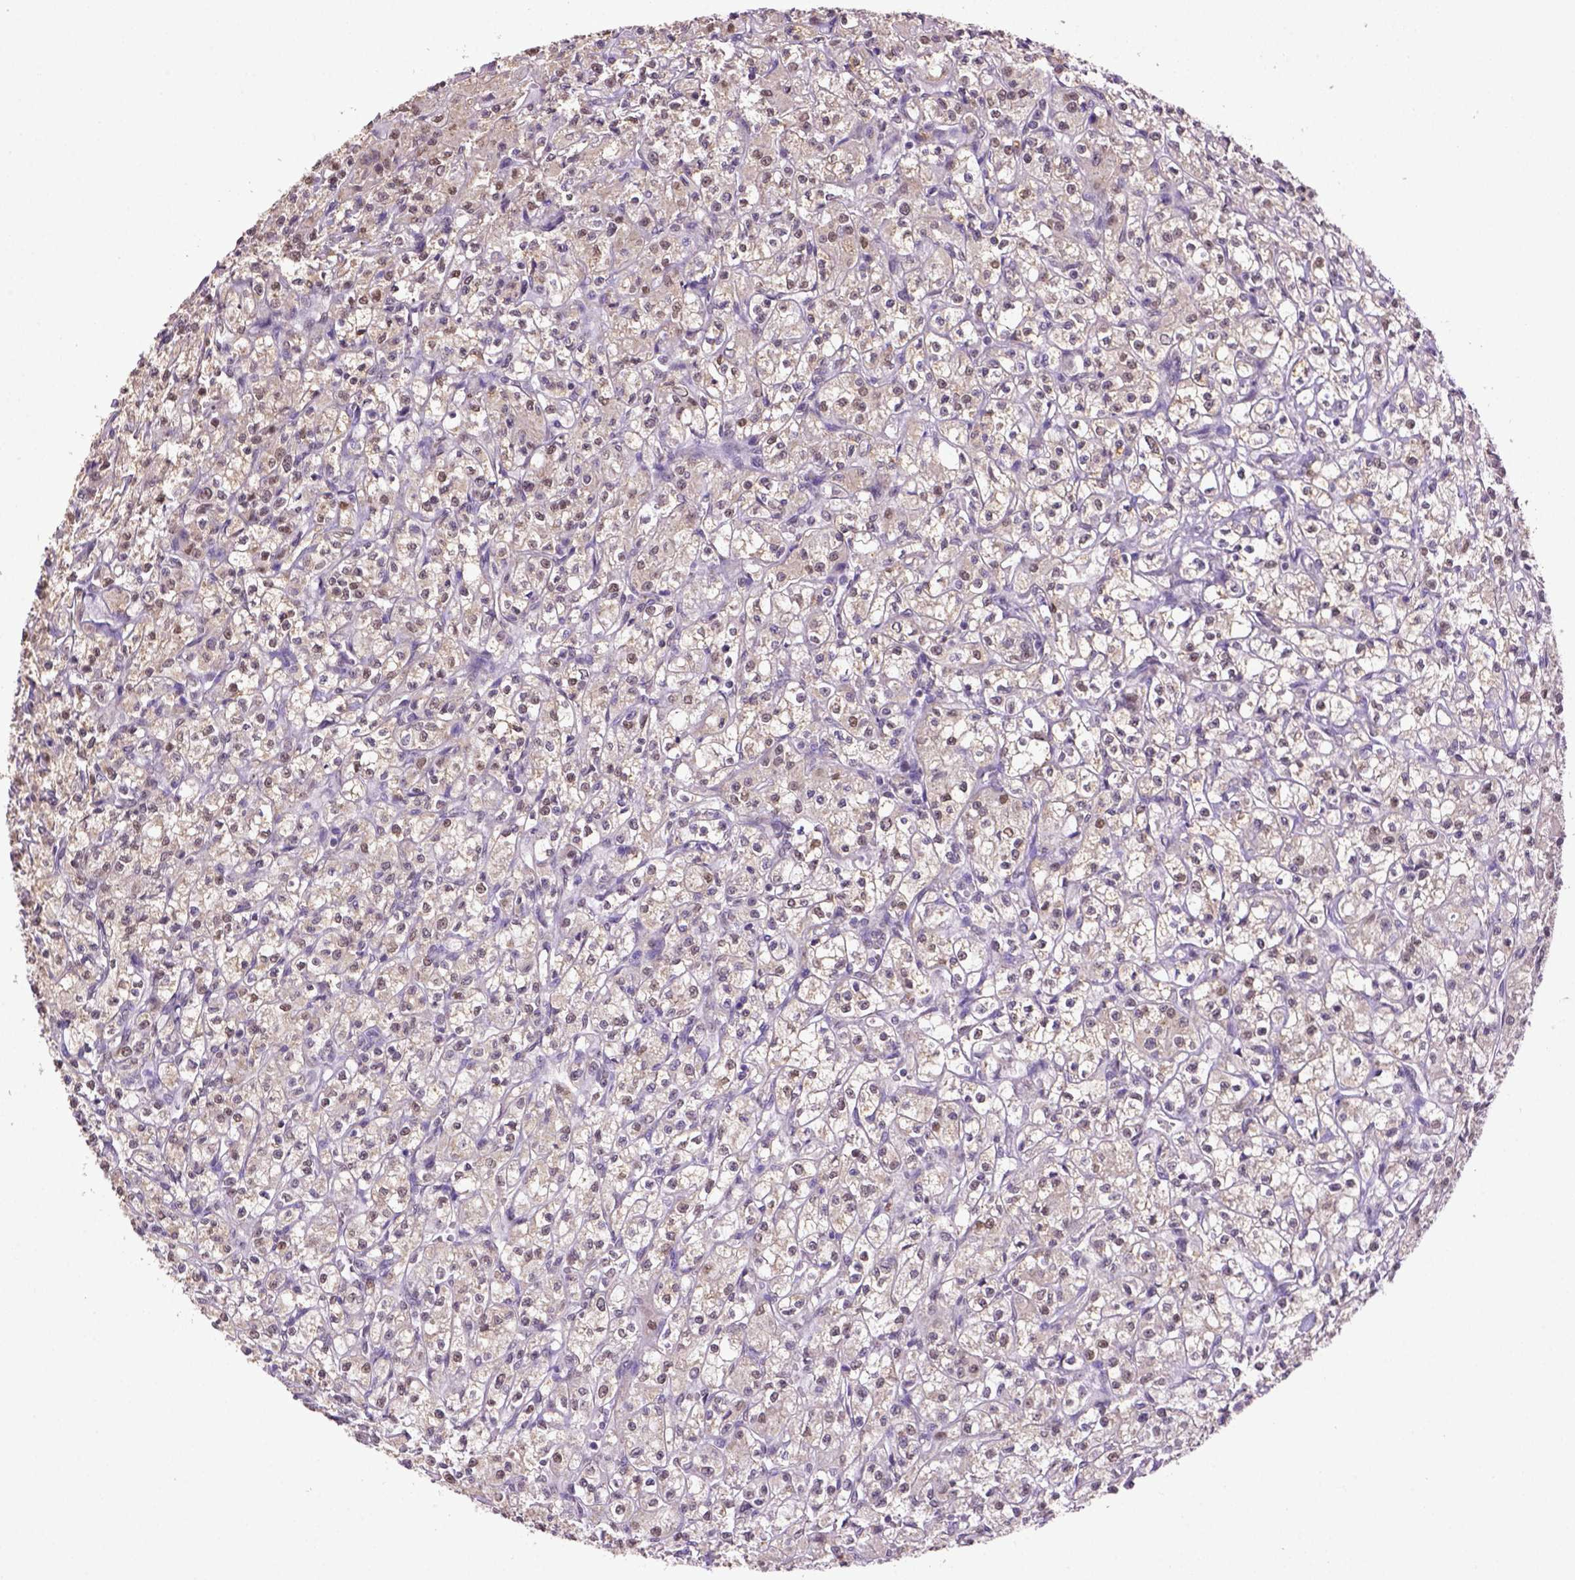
{"staining": {"intensity": "weak", "quantity": ">75%", "location": "cytoplasmic/membranous"}, "tissue": "renal cancer", "cell_type": "Tumor cells", "image_type": "cancer", "snomed": [{"axis": "morphology", "description": "Adenocarcinoma, NOS"}, {"axis": "topography", "description": "Kidney"}], "caption": "Protein staining by immunohistochemistry (IHC) exhibits weak cytoplasmic/membranous positivity in about >75% of tumor cells in adenocarcinoma (renal). Nuclei are stained in blue.", "gene": "WDR17", "patient": {"sex": "female", "age": 70}}